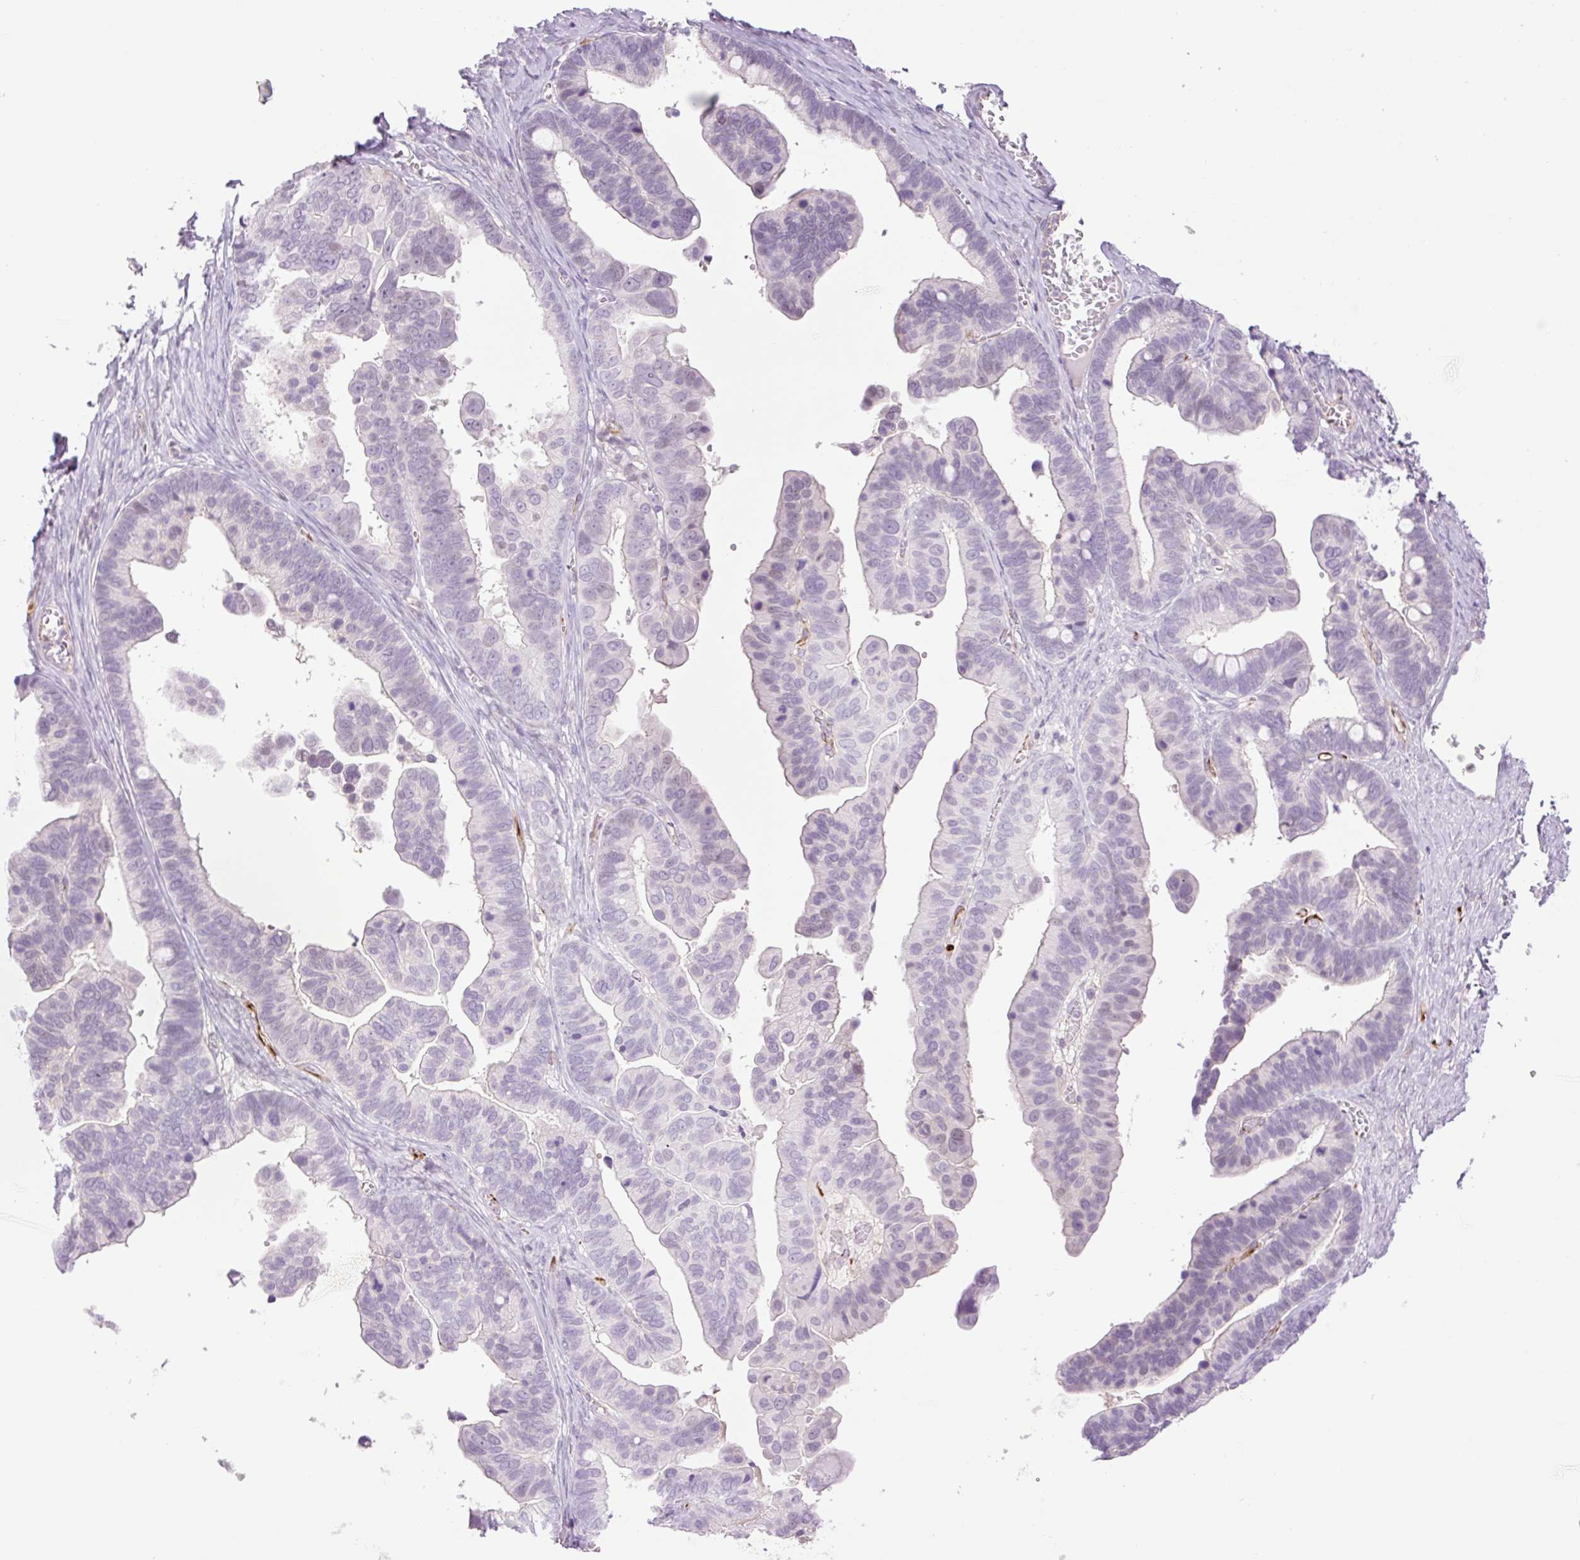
{"staining": {"intensity": "negative", "quantity": "none", "location": "none"}, "tissue": "ovarian cancer", "cell_type": "Tumor cells", "image_type": "cancer", "snomed": [{"axis": "morphology", "description": "Cystadenocarcinoma, serous, NOS"}, {"axis": "topography", "description": "Ovary"}], "caption": "Tumor cells are negative for protein expression in human ovarian cancer (serous cystadenocarcinoma).", "gene": "ZFYVE21", "patient": {"sex": "female", "age": 56}}